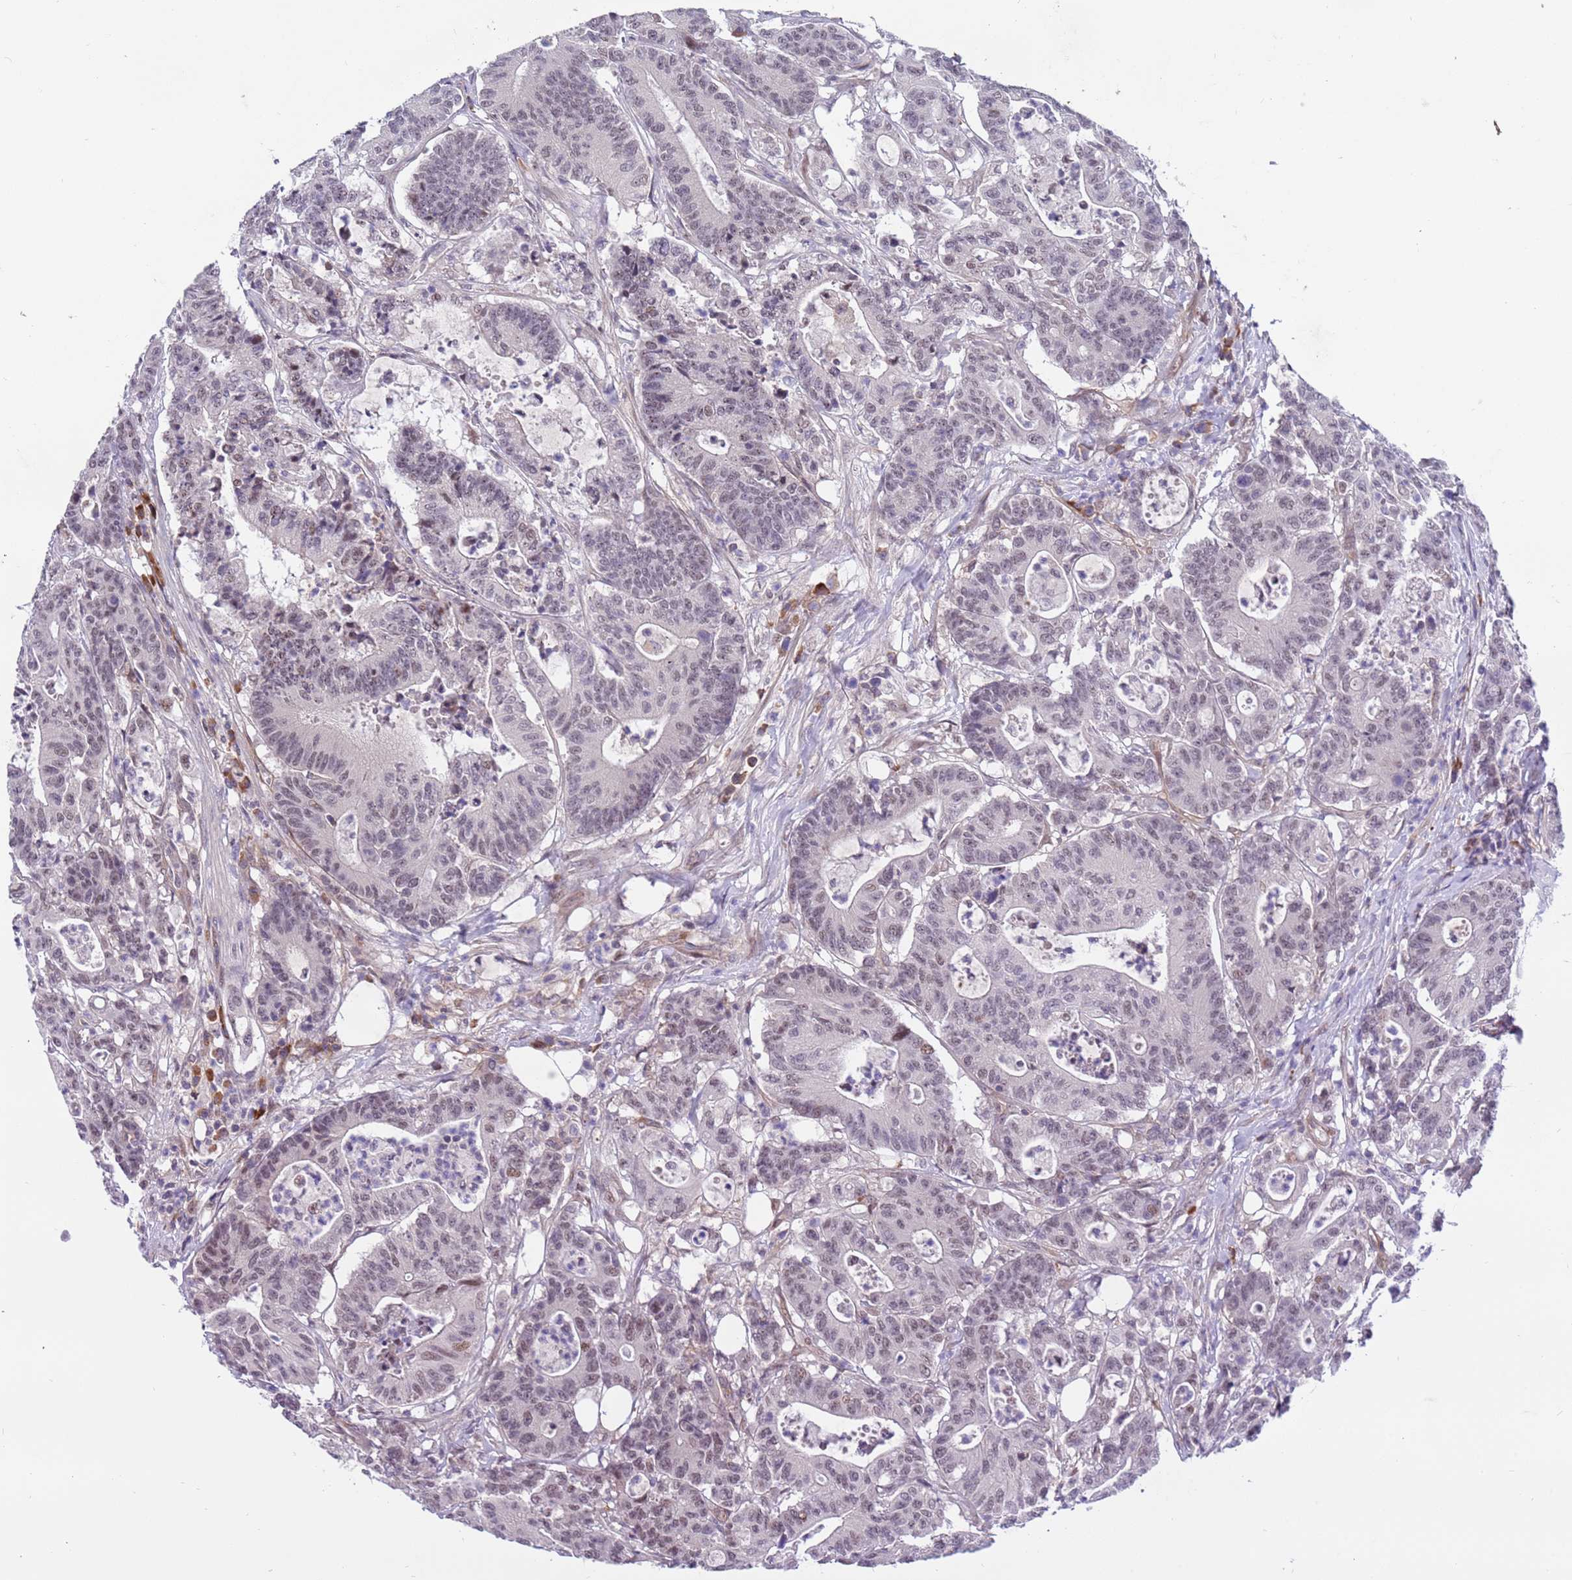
{"staining": {"intensity": "weak", "quantity": "<25%", "location": "nuclear"}, "tissue": "colorectal cancer", "cell_type": "Tumor cells", "image_type": "cancer", "snomed": [{"axis": "morphology", "description": "Adenocarcinoma, NOS"}, {"axis": "topography", "description": "Colon"}], "caption": "A high-resolution photomicrograph shows immunohistochemistry staining of colorectal cancer, which reveals no significant positivity in tumor cells.", "gene": "MAGEF1", "patient": {"sex": "female", "age": 84}}